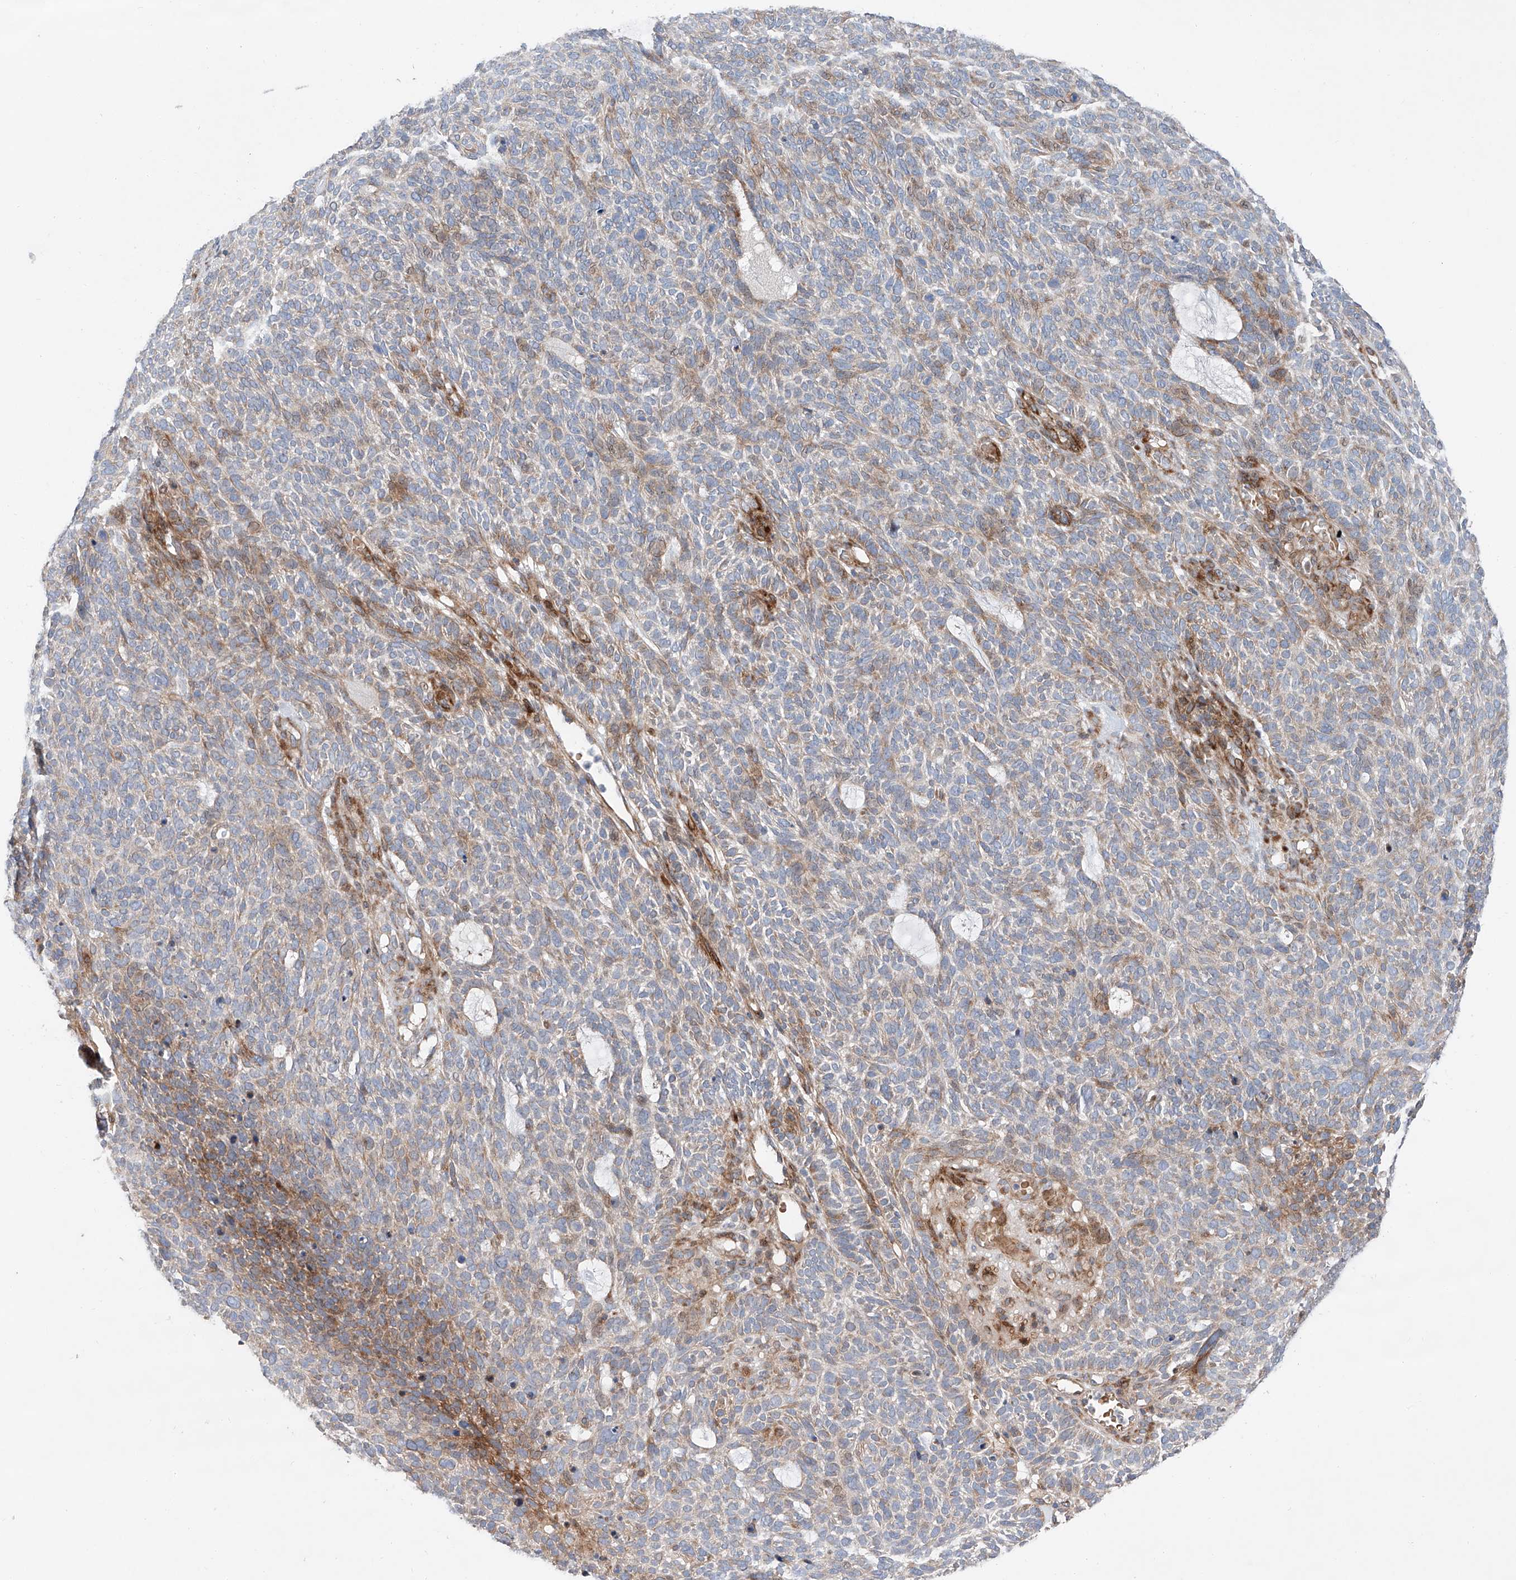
{"staining": {"intensity": "moderate", "quantity": "<25%", "location": "cytoplasmic/membranous"}, "tissue": "skin cancer", "cell_type": "Tumor cells", "image_type": "cancer", "snomed": [{"axis": "morphology", "description": "Squamous cell carcinoma, NOS"}, {"axis": "topography", "description": "Skin"}], "caption": "Skin squamous cell carcinoma was stained to show a protein in brown. There is low levels of moderate cytoplasmic/membranous positivity in approximately <25% of tumor cells. (DAB = brown stain, brightfield microscopy at high magnification).", "gene": "USF3", "patient": {"sex": "female", "age": 90}}